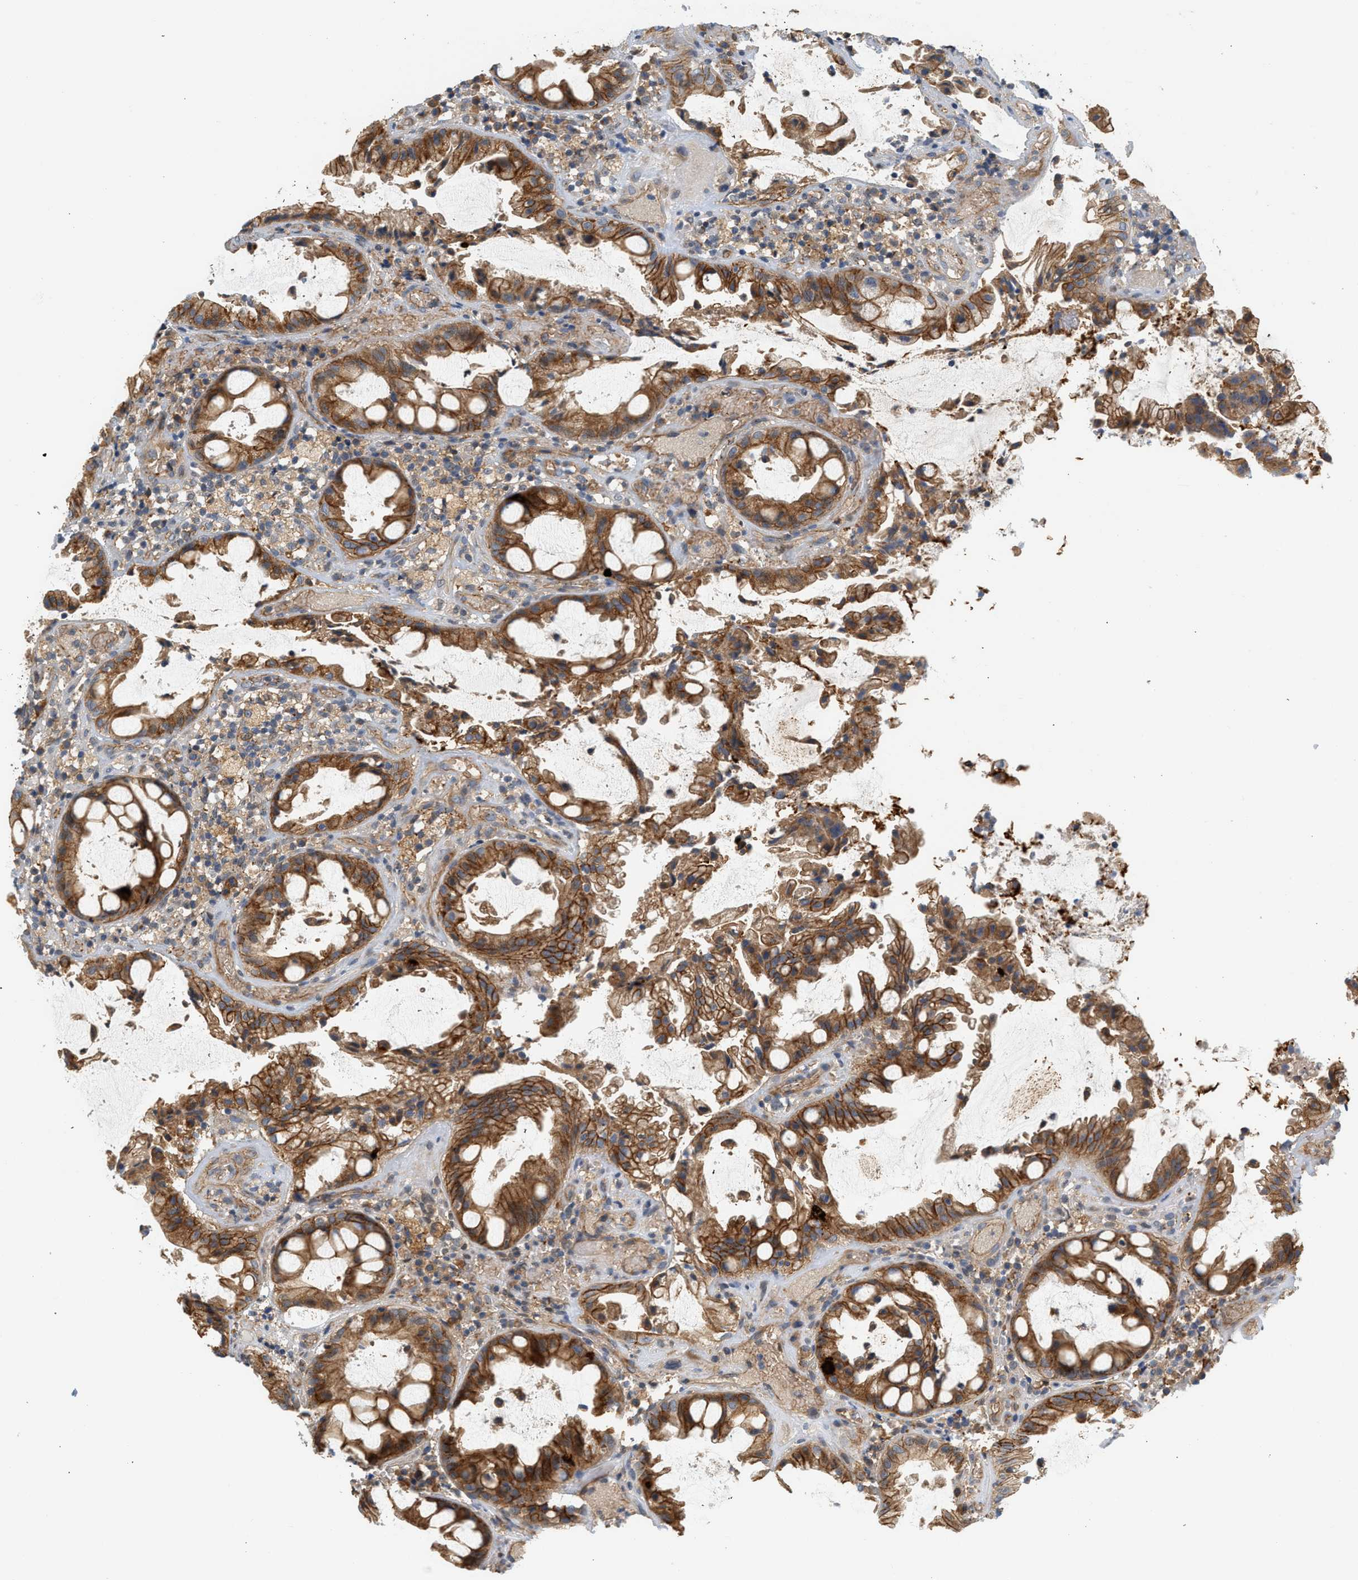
{"staining": {"intensity": "moderate", "quantity": ">75%", "location": "cytoplasmic/membranous"}, "tissue": "colorectal cancer", "cell_type": "Tumor cells", "image_type": "cancer", "snomed": [{"axis": "morphology", "description": "Adenocarcinoma, NOS"}, {"axis": "topography", "description": "Colon"}], "caption": "There is medium levels of moderate cytoplasmic/membranous staining in tumor cells of adenocarcinoma (colorectal), as demonstrated by immunohistochemical staining (brown color).", "gene": "CTXN1", "patient": {"sex": "female", "age": 57}}